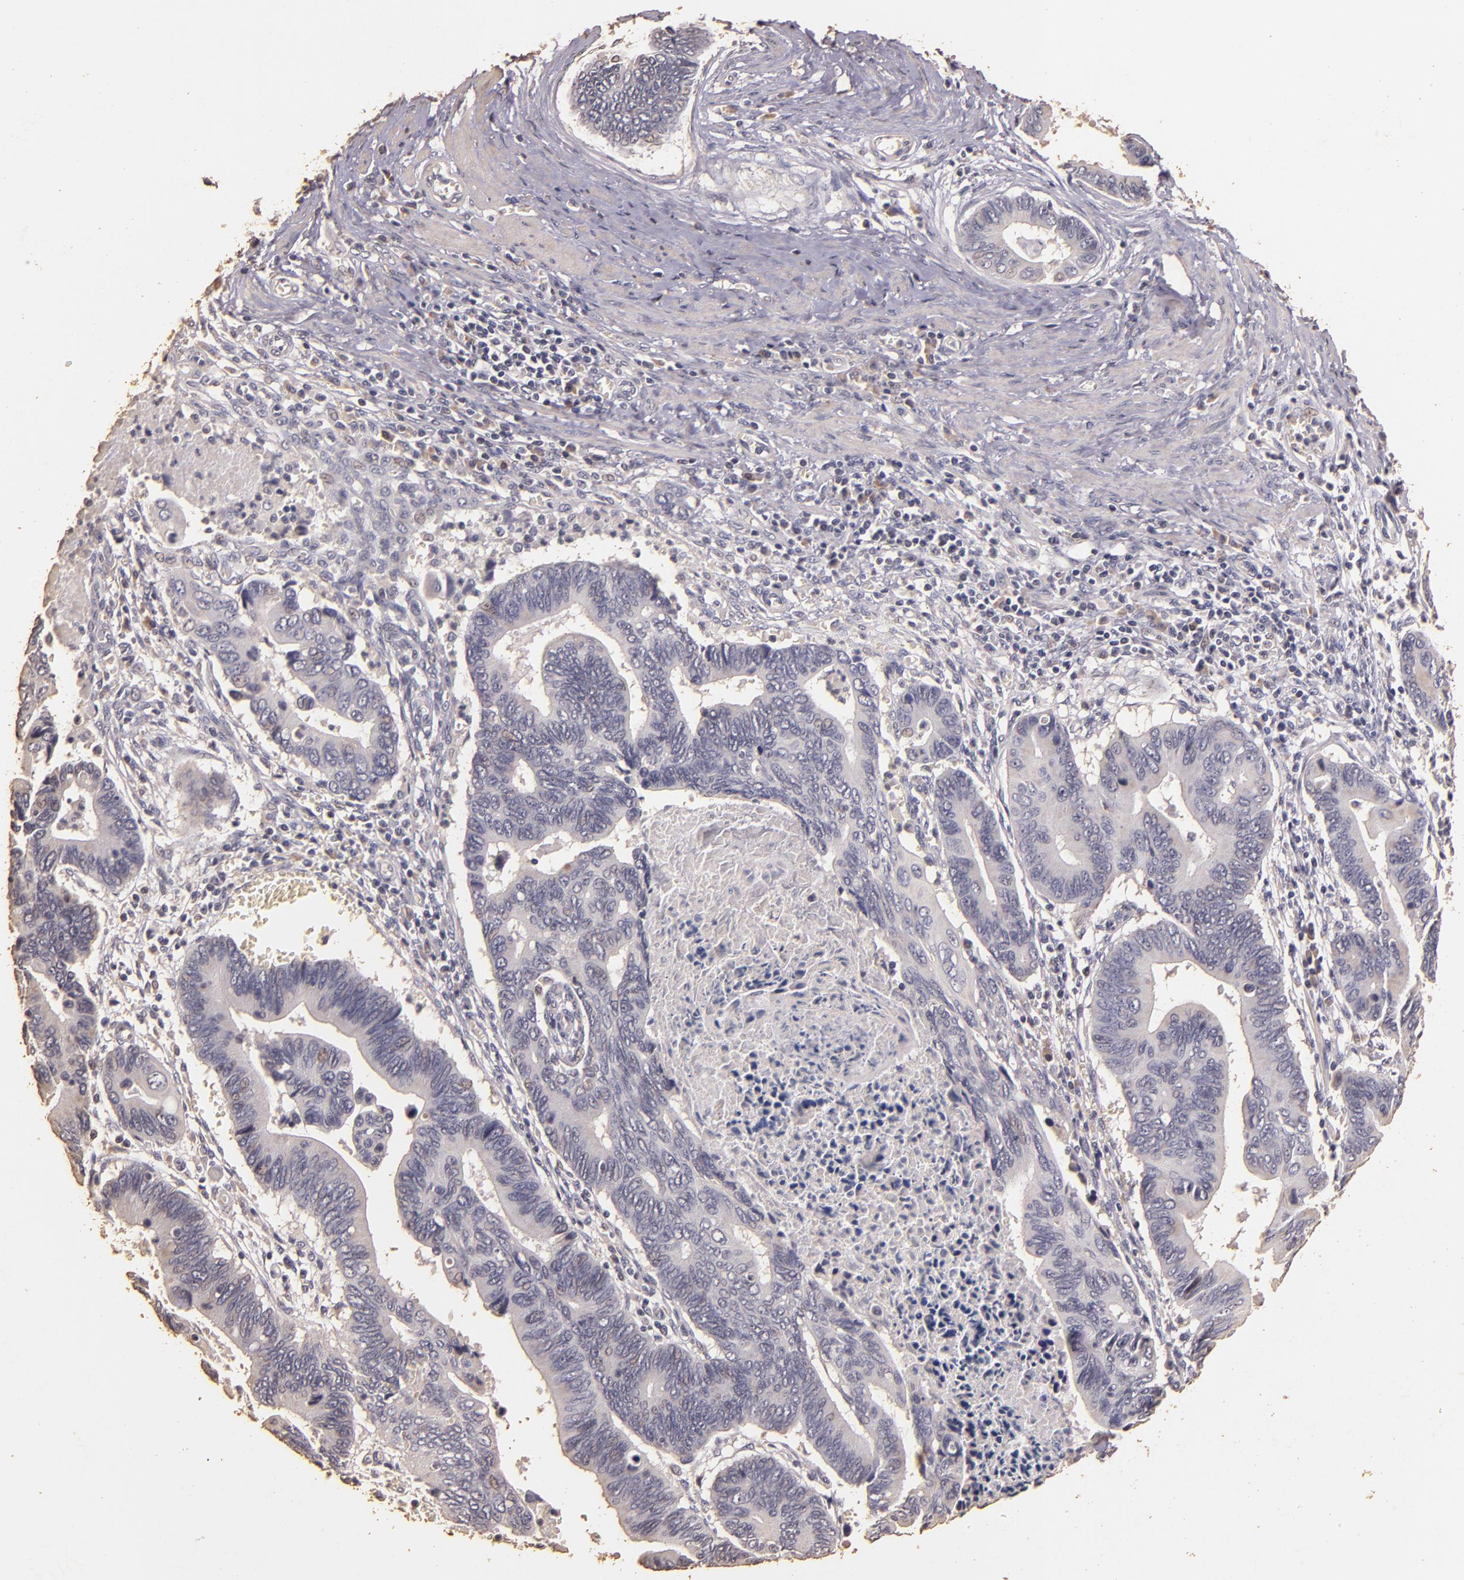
{"staining": {"intensity": "negative", "quantity": "none", "location": "none"}, "tissue": "pancreatic cancer", "cell_type": "Tumor cells", "image_type": "cancer", "snomed": [{"axis": "morphology", "description": "Adenocarcinoma, NOS"}, {"axis": "topography", "description": "Pancreas"}], "caption": "This is an immunohistochemistry (IHC) photomicrograph of pancreatic cancer. There is no positivity in tumor cells.", "gene": "BCL2L13", "patient": {"sex": "female", "age": 70}}